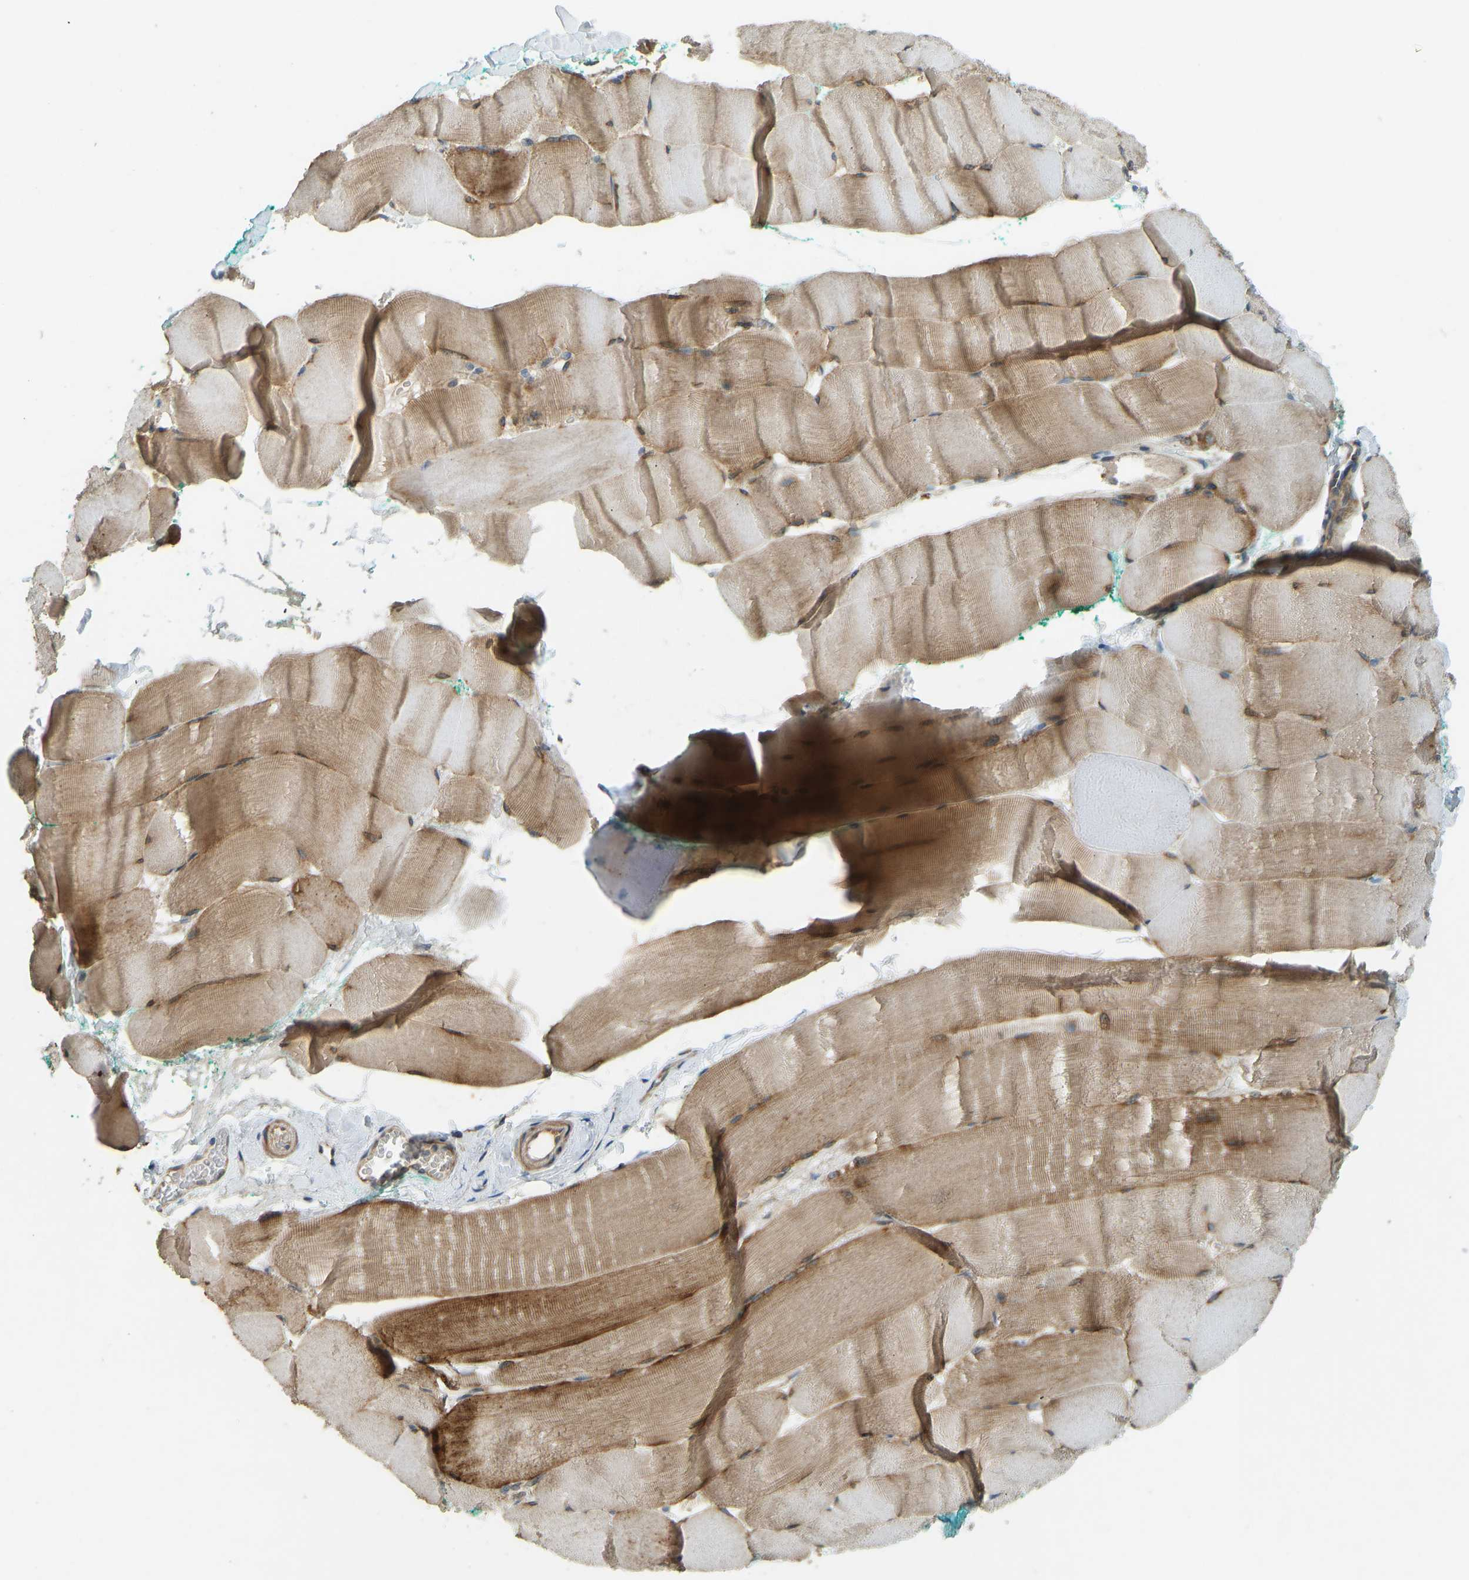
{"staining": {"intensity": "moderate", "quantity": ">75%", "location": "cytoplasmic/membranous"}, "tissue": "skeletal muscle", "cell_type": "Myocytes", "image_type": "normal", "snomed": [{"axis": "morphology", "description": "Normal tissue, NOS"}, {"axis": "morphology", "description": "Squamous cell carcinoma, NOS"}, {"axis": "topography", "description": "Skeletal muscle"}], "caption": "Brown immunohistochemical staining in unremarkable human skeletal muscle reveals moderate cytoplasmic/membranous expression in approximately >75% of myocytes.", "gene": "STAU2", "patient": {"sex": "male", "age": 51}}